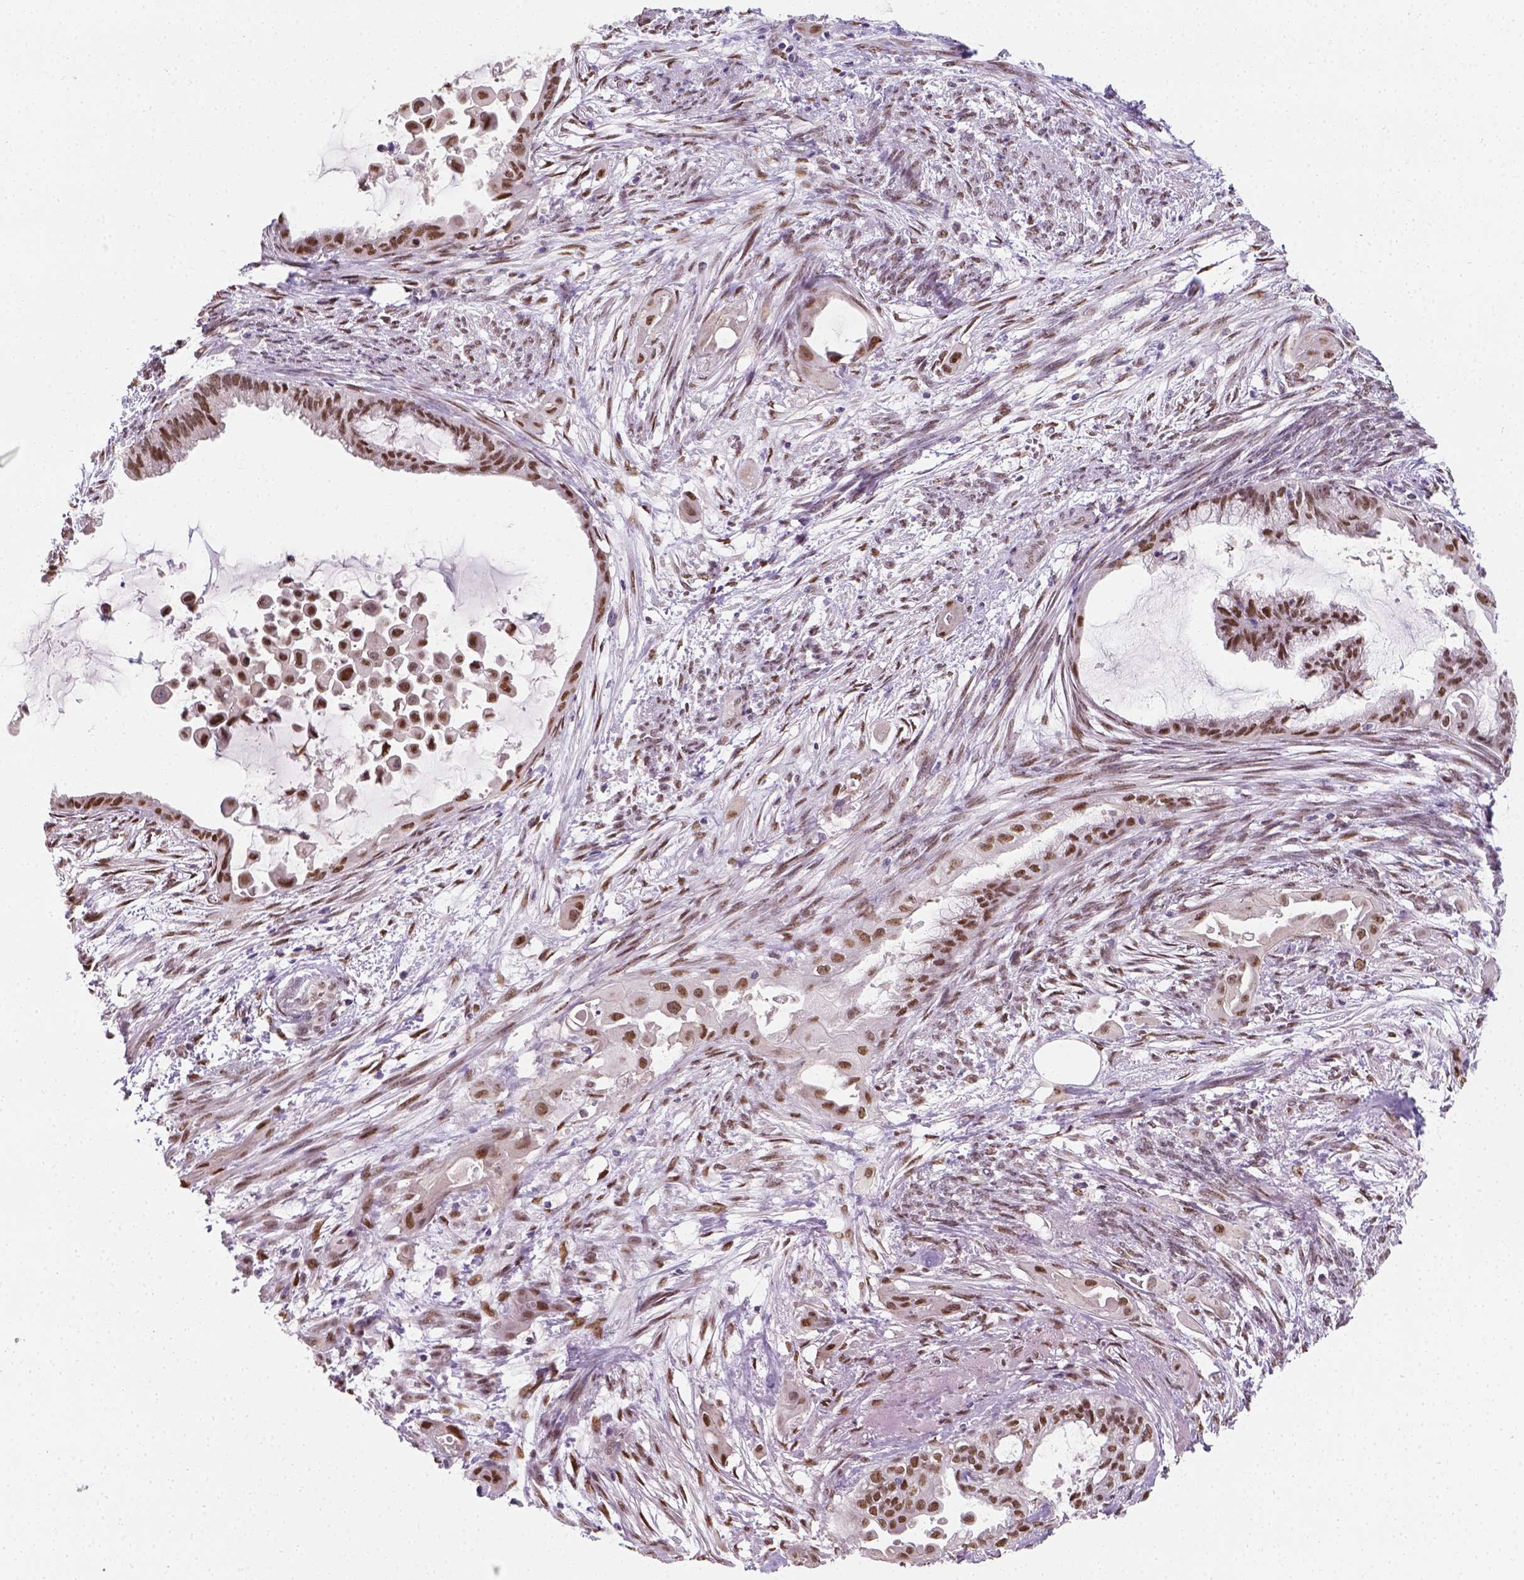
{"staining": {"intensity": "moderate", "quantity": ">75%", "location": "nuclear"}, "tissue": "endometrial cancer", "cell_type": "Tumor cells", "image_type": "cancer", "snomed": [{"axis": "morphology", "description": "Adenocarcinoma, NOS"}, {"axis": "topography", "description": "Endometrium"}], "caption": "A high-resolution photomicrograph shows IHC staining of endometrial adenocarcinoma, which demonstrates moderate nuclear positivity in approximately >75% of tumor cells. (brown staining indicates protein expression, while blue staining denotes nuclei).", "gene": "C1orf112", "patient": {"sex": "female", "age": 86}}